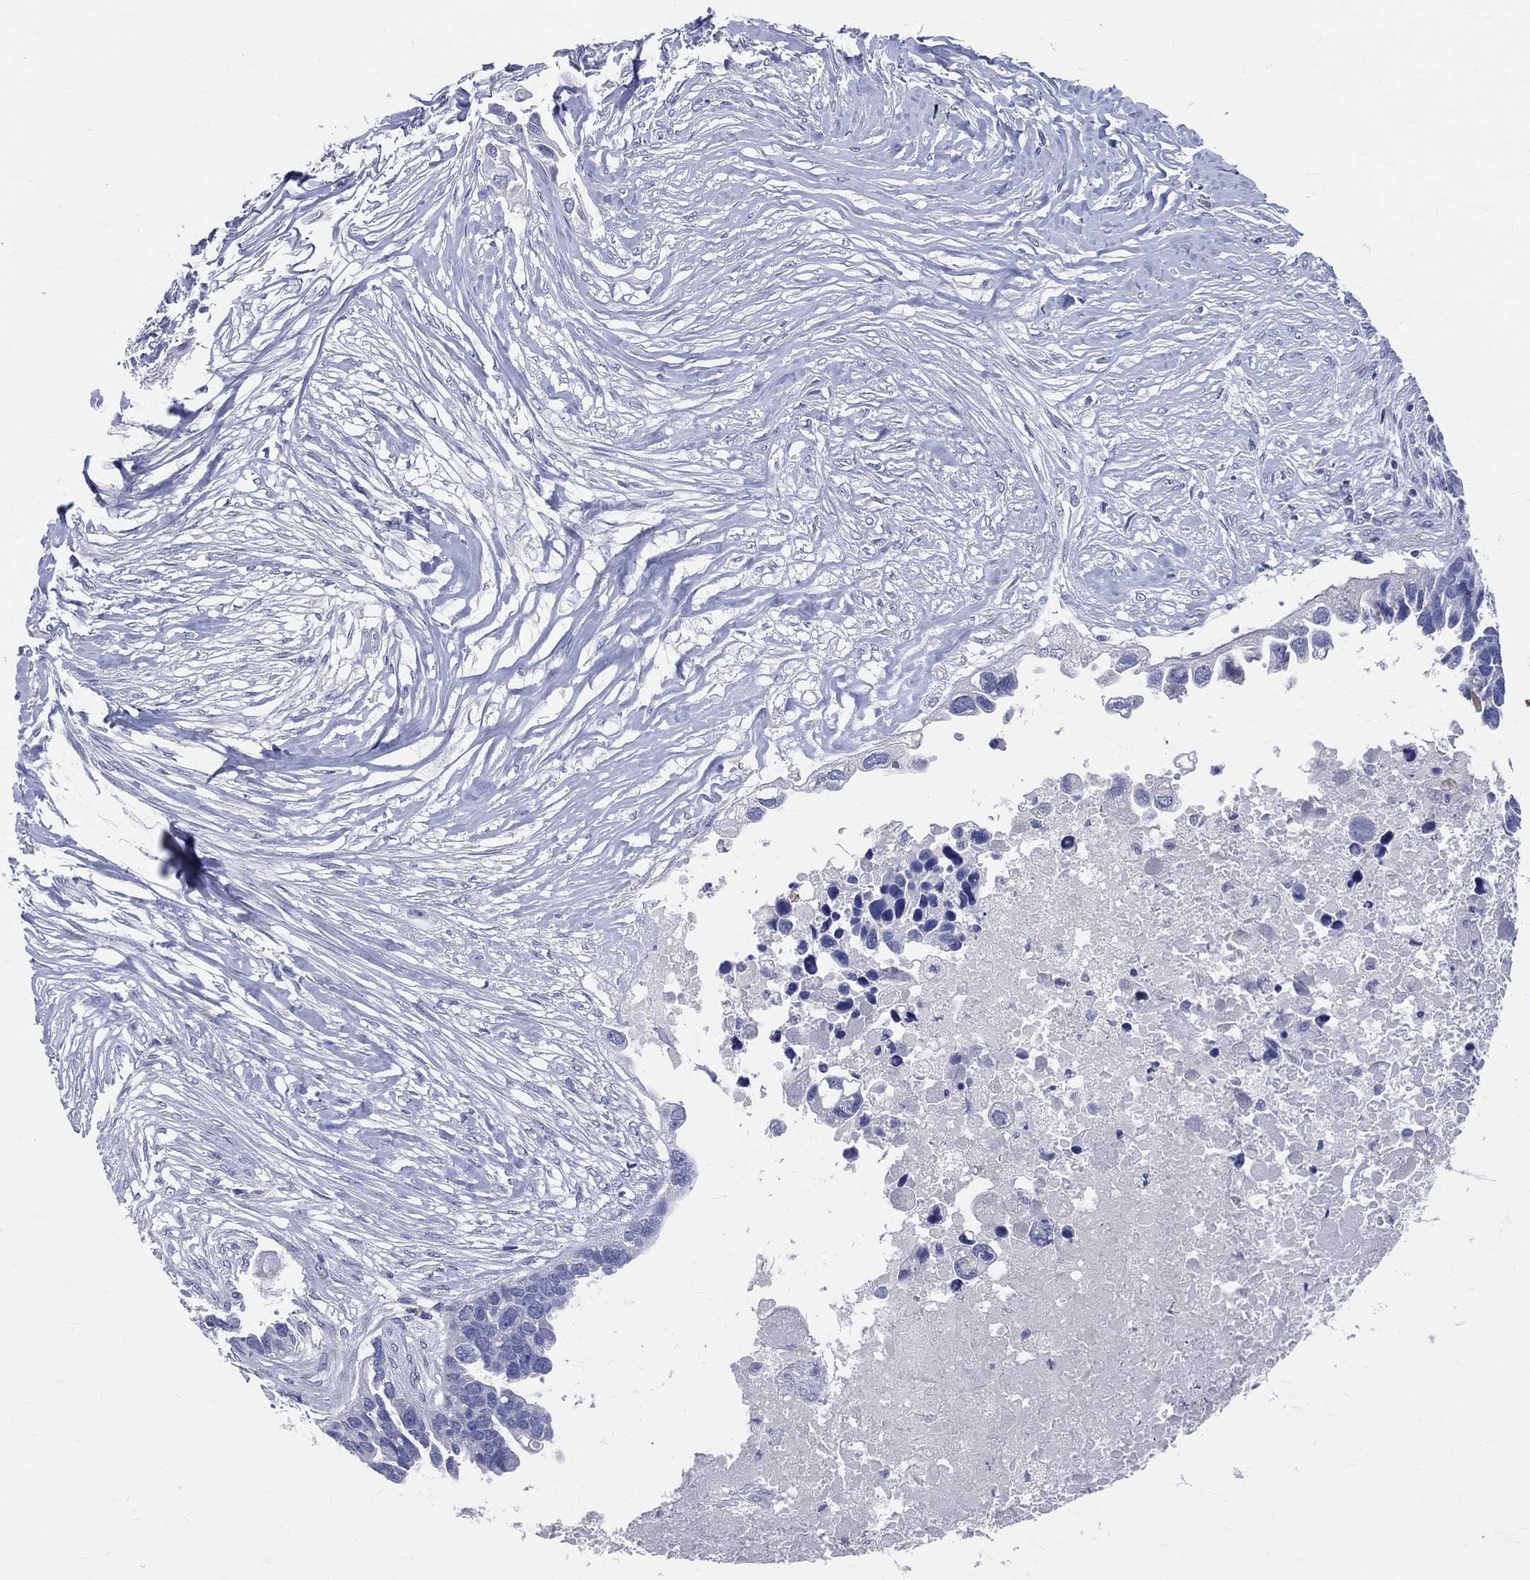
{"staining": {"intensity": "negative", "quantity": "none", "location": "none"}, "tissue": "ovarian cancer", "cell_type": "Tumor cells", "image_type": "cancer", "snomed": [{"axis": "morphology", "description": "Cystadenocarcinoma, serous, NOS"}, {"axis": "topography", "description": "Ovary"}], "caption": "Immunohistochemistry (IHC) micrograph of neoplastic tissue: ovarian cancer (serous cystadenocarcinoma) stained with DAB (3,3'-diaminobenzidine) shows no significant protein expression in tumor cells.", "gene": "LAT", "patient": {"sex": "female", "age": 54}}